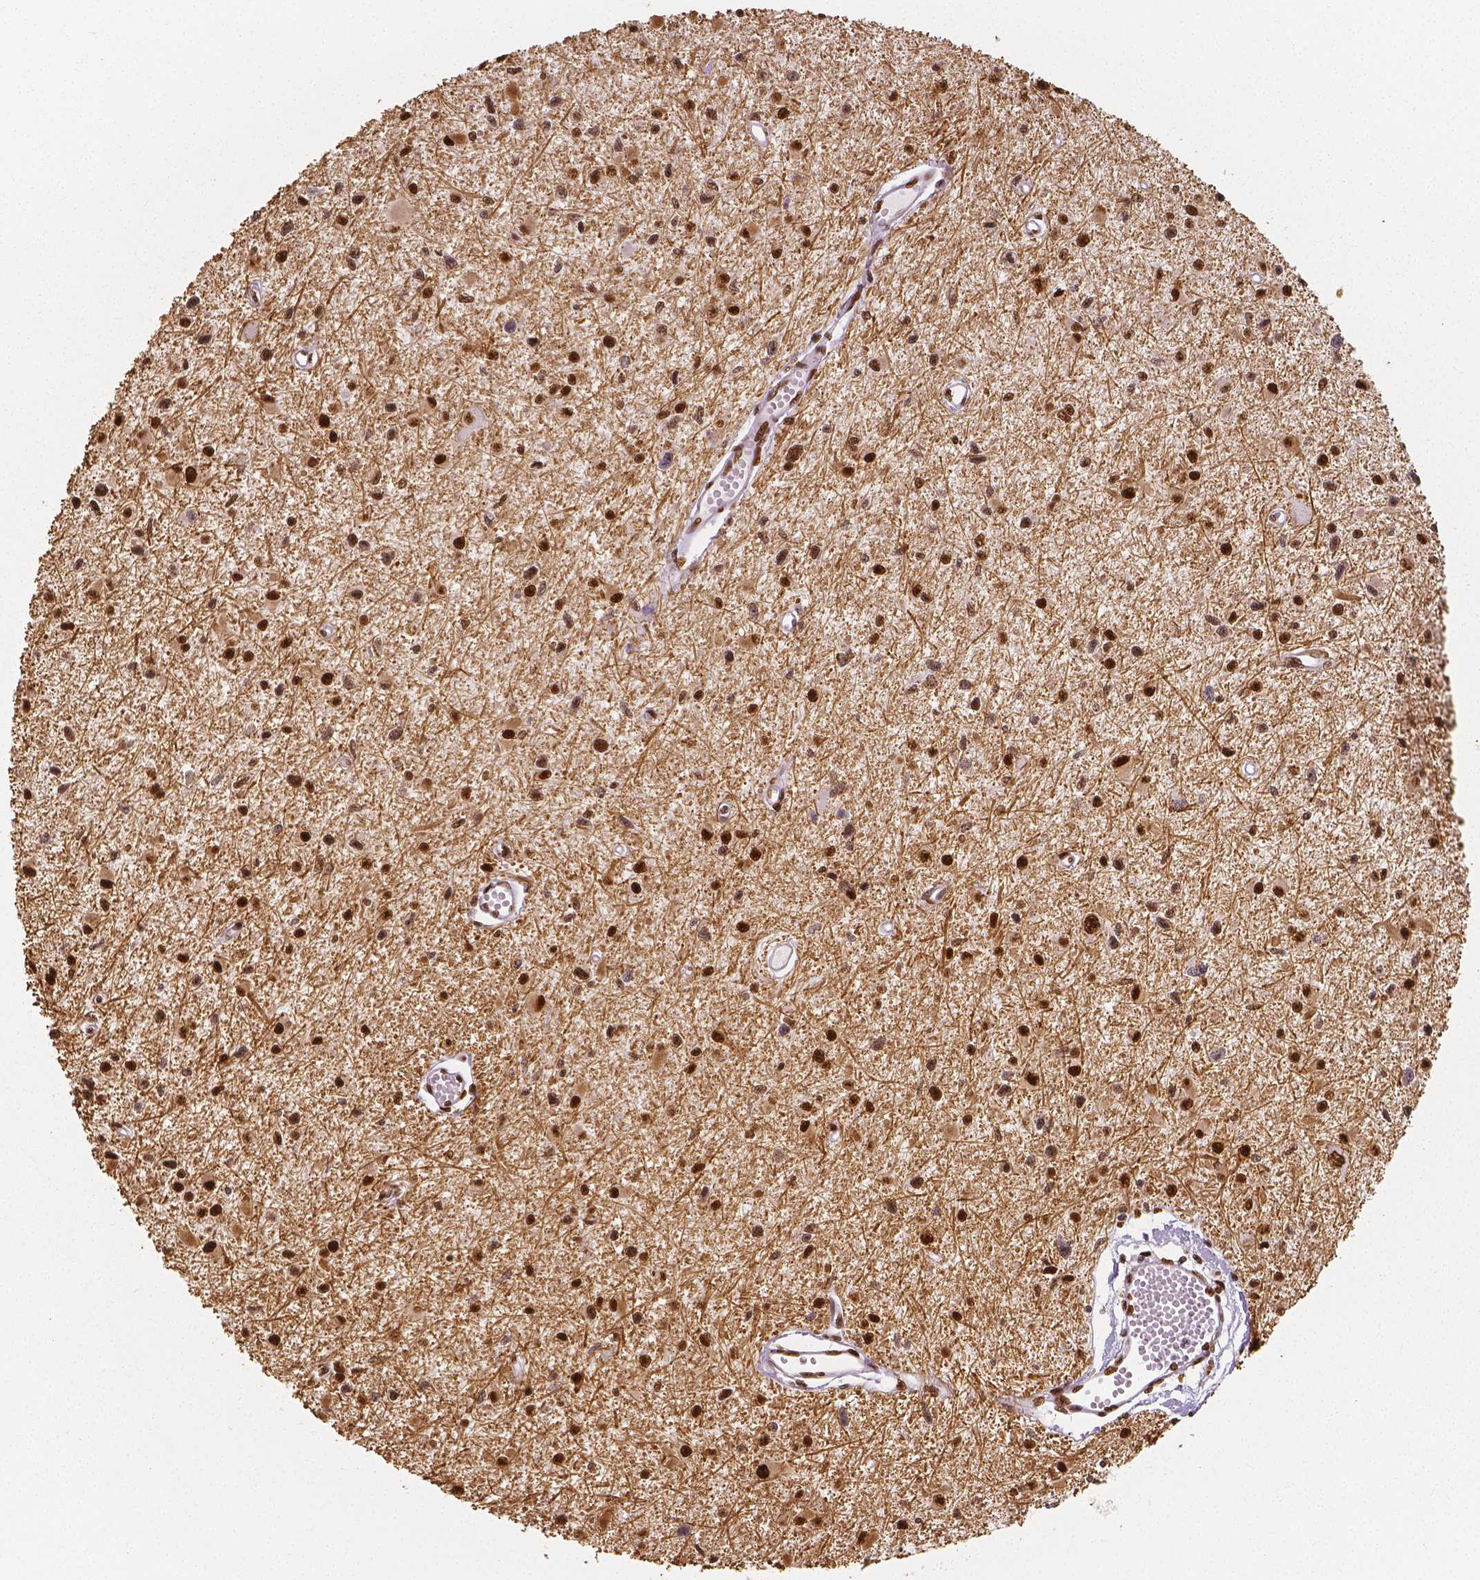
{"staining": {"intensity": "strong", "quantity": ">75%", "location": "nuclear"}, "tissue": "glioma", "cell_type": "Tumor cells", "image_type": "cancer", "snomed": [{"axis": "morphology", "description": "Glioma, malignant, High grade"}, {"axis": "topography", "description": "Brain"}], "caption": "Human glioma stained with a brown dye shows strong nuclear positive expression in about >75% of tumor cells.", "gene": "NUCKS1", "patient": {"sex": "male", "age": 54}}